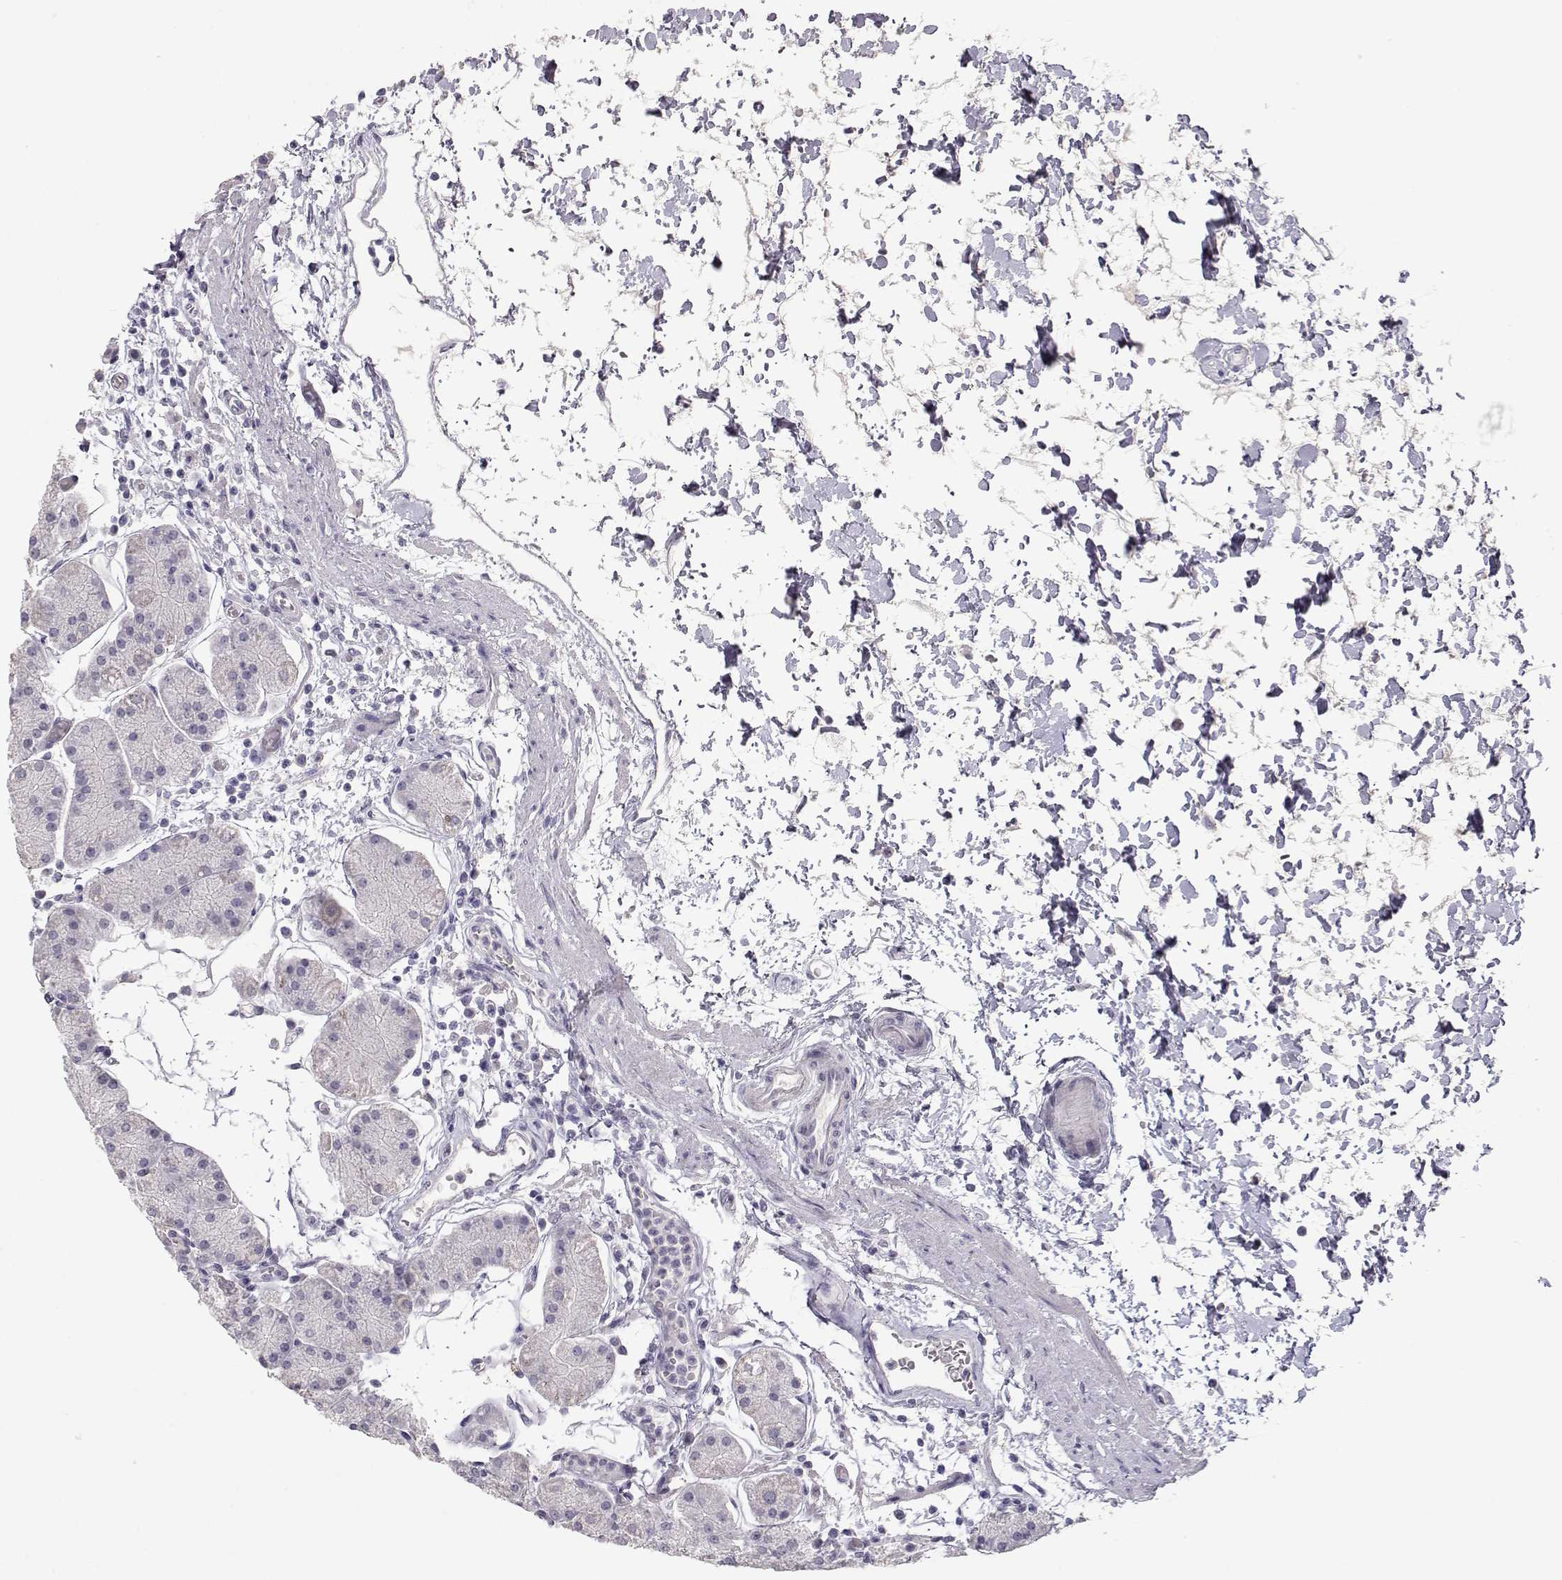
{"staining": {"intensity": "strong", "quantity": "25%-75%", "location": "cytoplasmic/membranous"}, "tissue": "stomach", "cell_type": "Glandular cells", "image_type": "normal", "snomed": [{"axis": "morphology", "description": "Normal tissue, NOS"}, {"axis": "topography", "description": "Stomach"}], "caption": "A high-resolution photomicrograph shows IHC staining of unremarkable stomach, which shows strong cytoplasmic/membranous expression in about 25%-75% of glandular cells.", "gene": "LAMB3", "patient": {"sex": "male", "age": 54}}